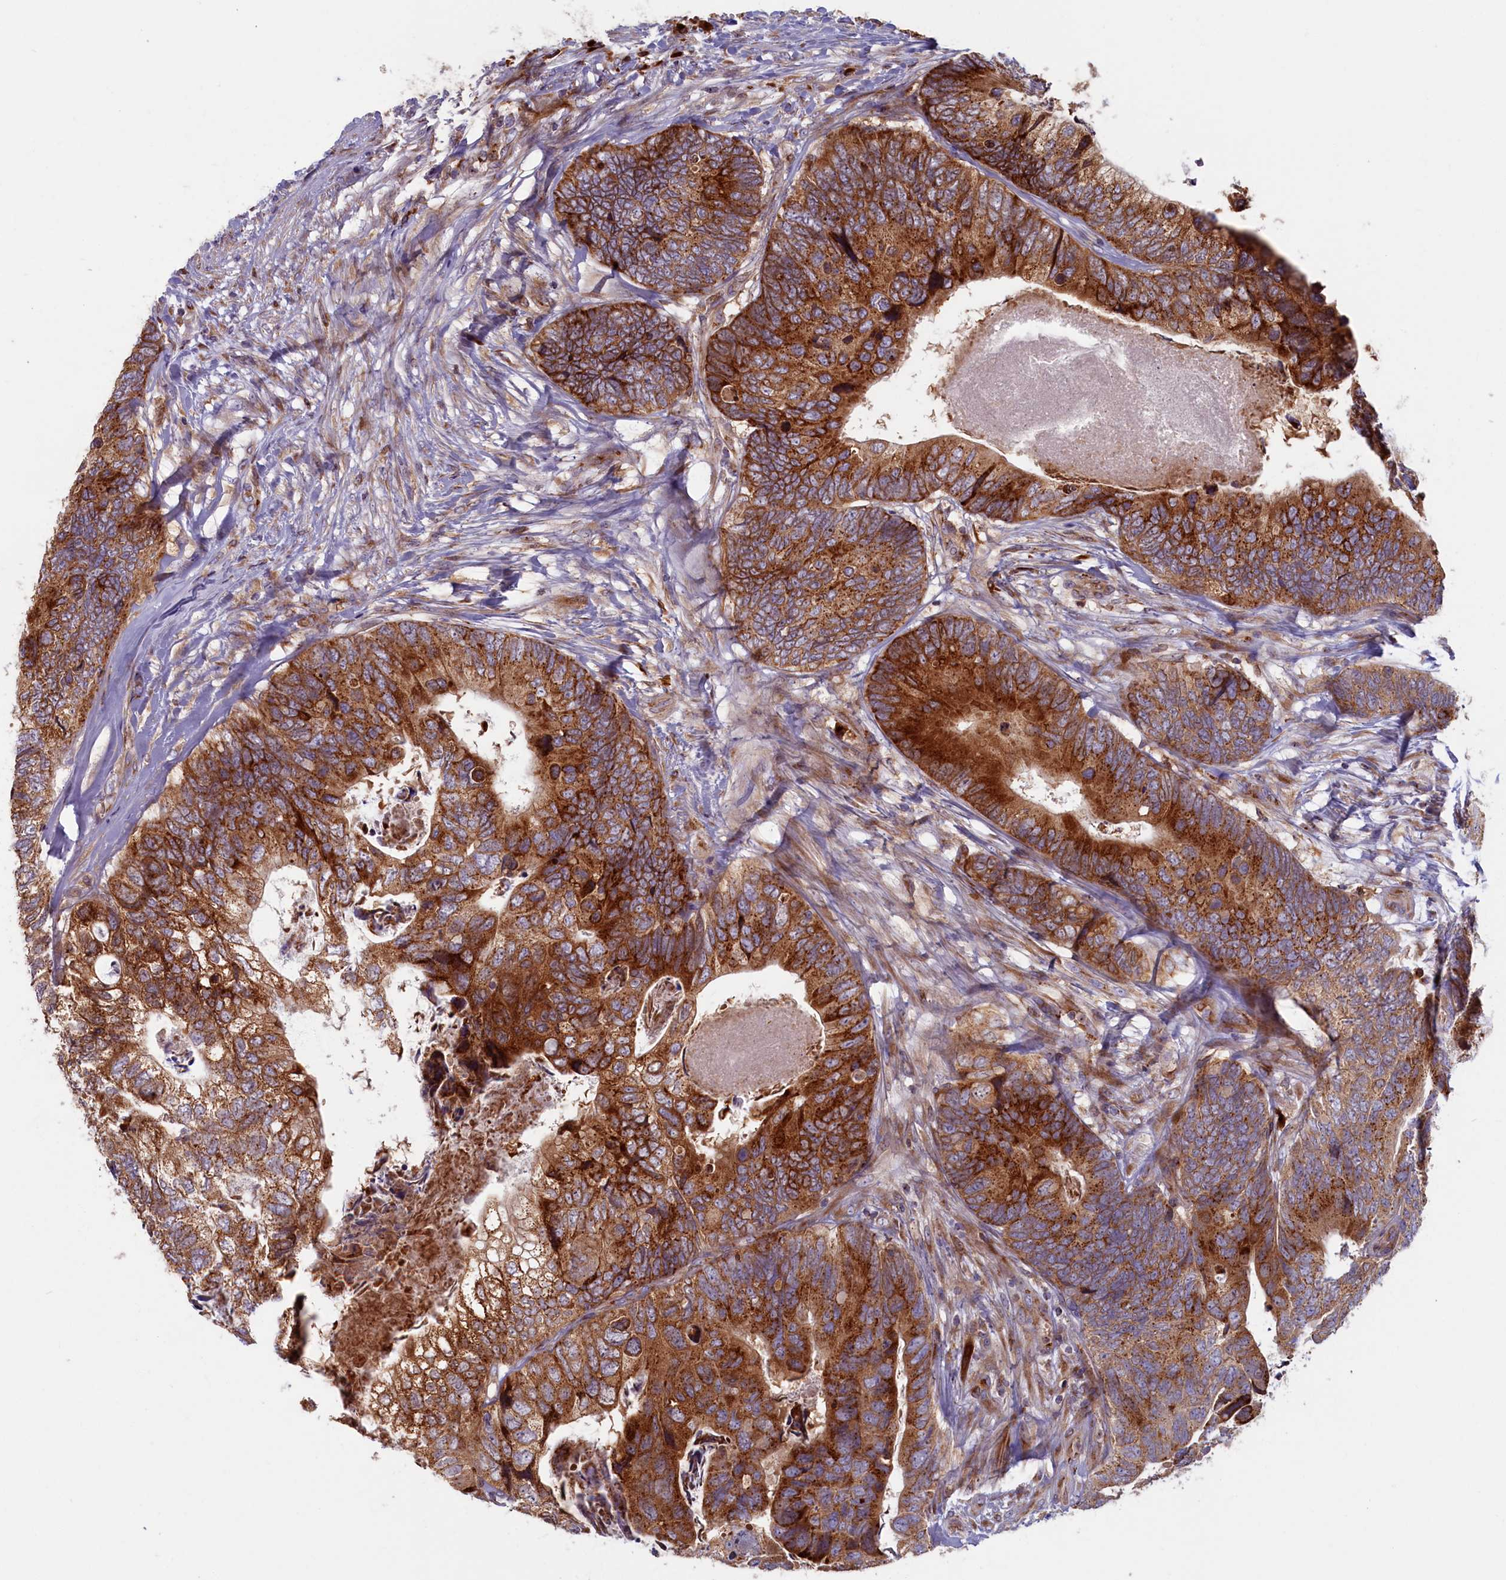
{"staining": {"intensity": "strong", "quantity": ">75%", "location": "cytoplasmic/membranous"}, "tissue": "colorectal cancer", "cell_type": "Tumor cells", "image_type": "cancer", "snomed": [{"axis": "morphology", "description": "Adenocarcinoma, NOS"}, {"axis": "topography", "description": "Colon"}], "caption": "Immunohistochemistry of colorectal adenocarcinoma displays high levels of strong cytoplasmic/membranous positivity in approximately >75% of tumor cells.", "gene": "BLVRB", "patient": {"sex": "female", "age": 67}}